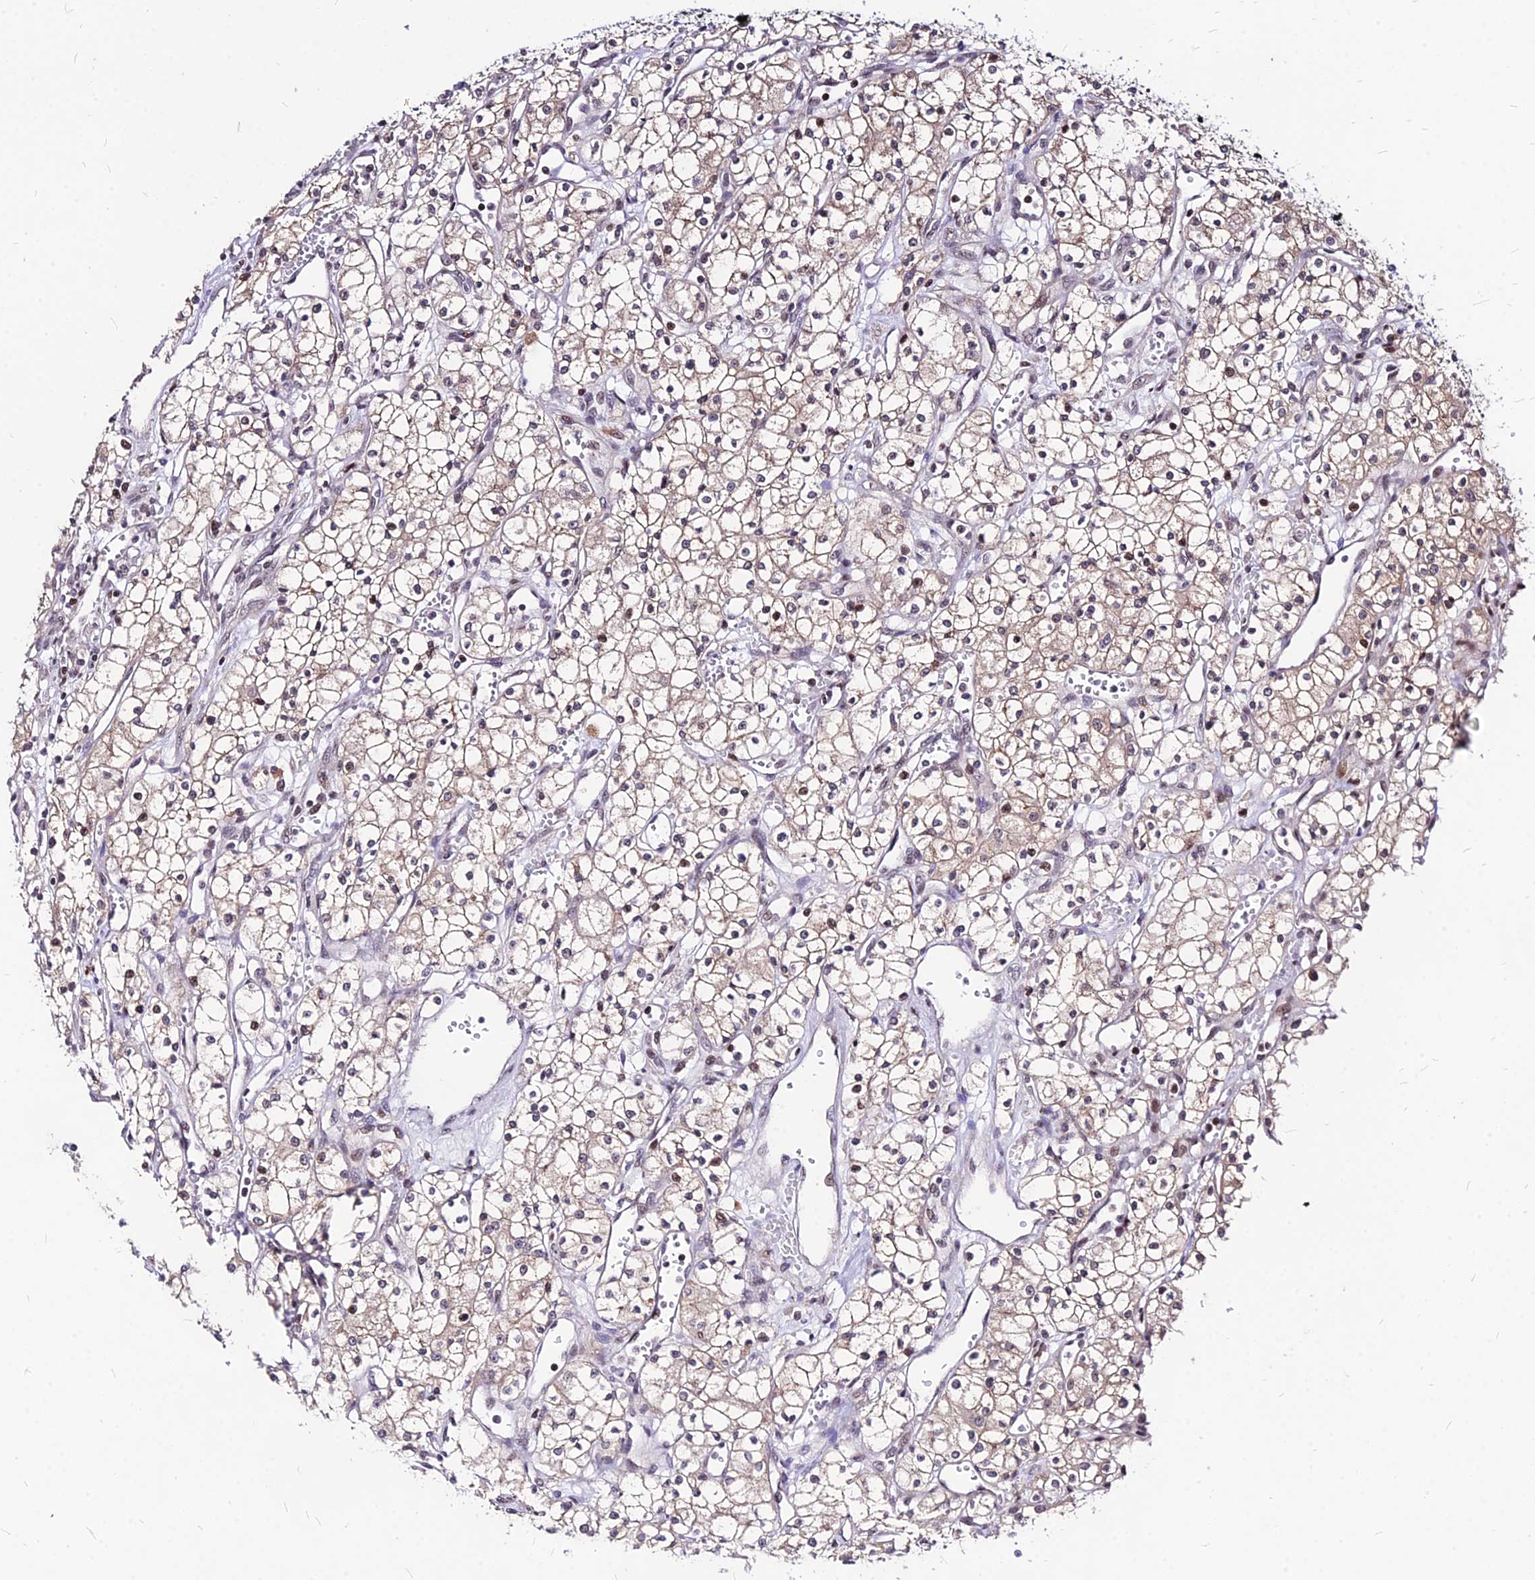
{"staining": {"intensity": "weak", "quantity": "25%-75%", "location": "cytoplasmic/membranous"}, "tissue": "renal cancer", "cell_type": "Tumor cells", "image_type": "cancer", "snomed": [{"axis": "morphology", "description": "Adenocarcinoma, NOS"}, {"axis": "topography", "description": "Kidney"}], "caption": "Adenocarcinoma (renal) tissue reveals weak cytoplasmic/membranous expression in approximately 25%-75% of tumor cells, visualized by immunohistochemistry.", "gene": "DDX55", "patient": {"sex": "male", "age": 59}}